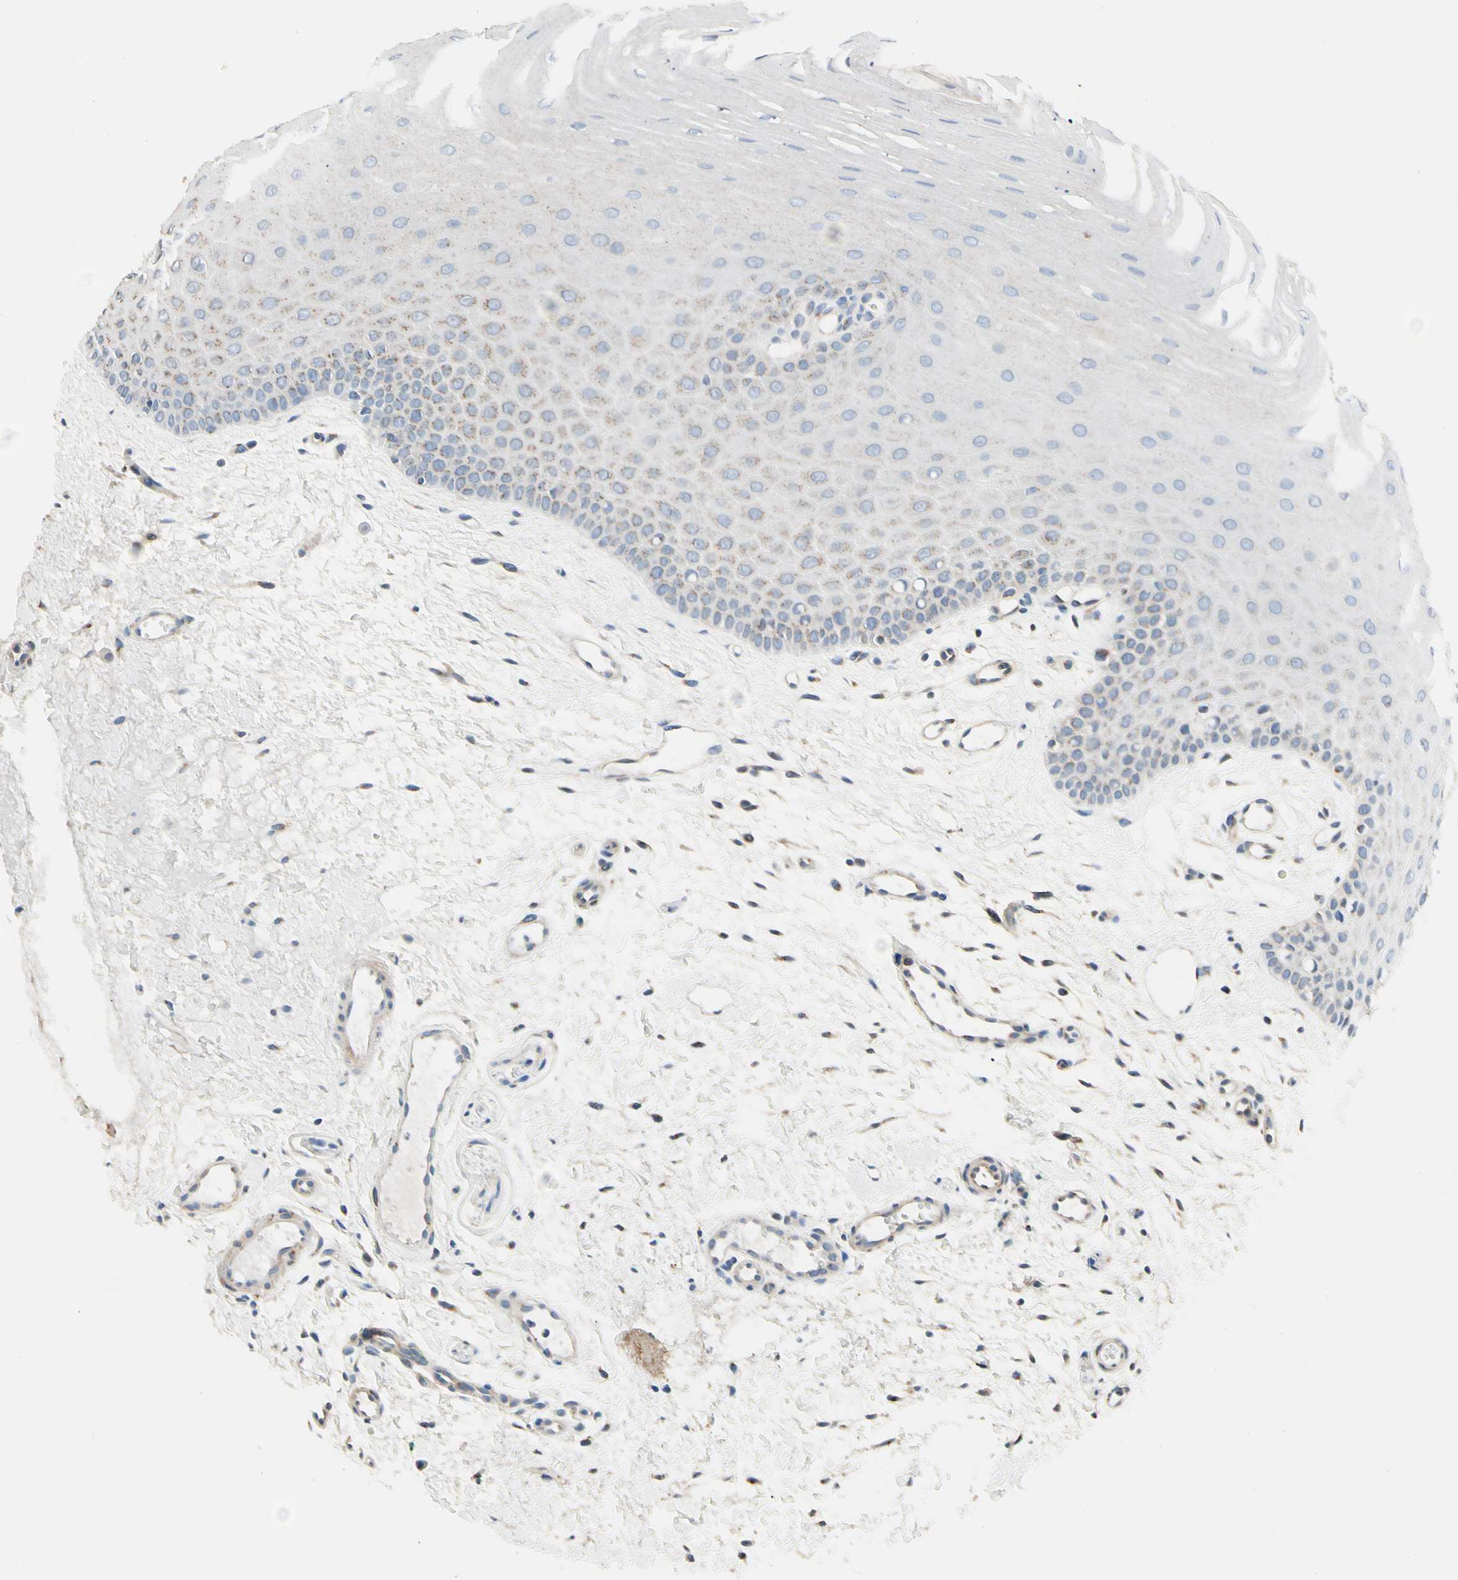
{"staining": {"intensity": "weak", "quantity": "<25%", "location": "cytoplasmic/membranous"}, "tissue": "oral mucosa", "cell_type": "Squamous epithelial cells", "image_type": "normal", "snomed": [{"axis": "morphology", "description": "Normal tissue, NOS"}, {"axis": "topography", "description": "Oral tissue"}], "caption": "Immunohistochemical staining of normal oral mucosa displays no significant expression in squamous epithelial cells.", "gene": "ROCK2", "patient": {"sex": "female", "age": 54}}